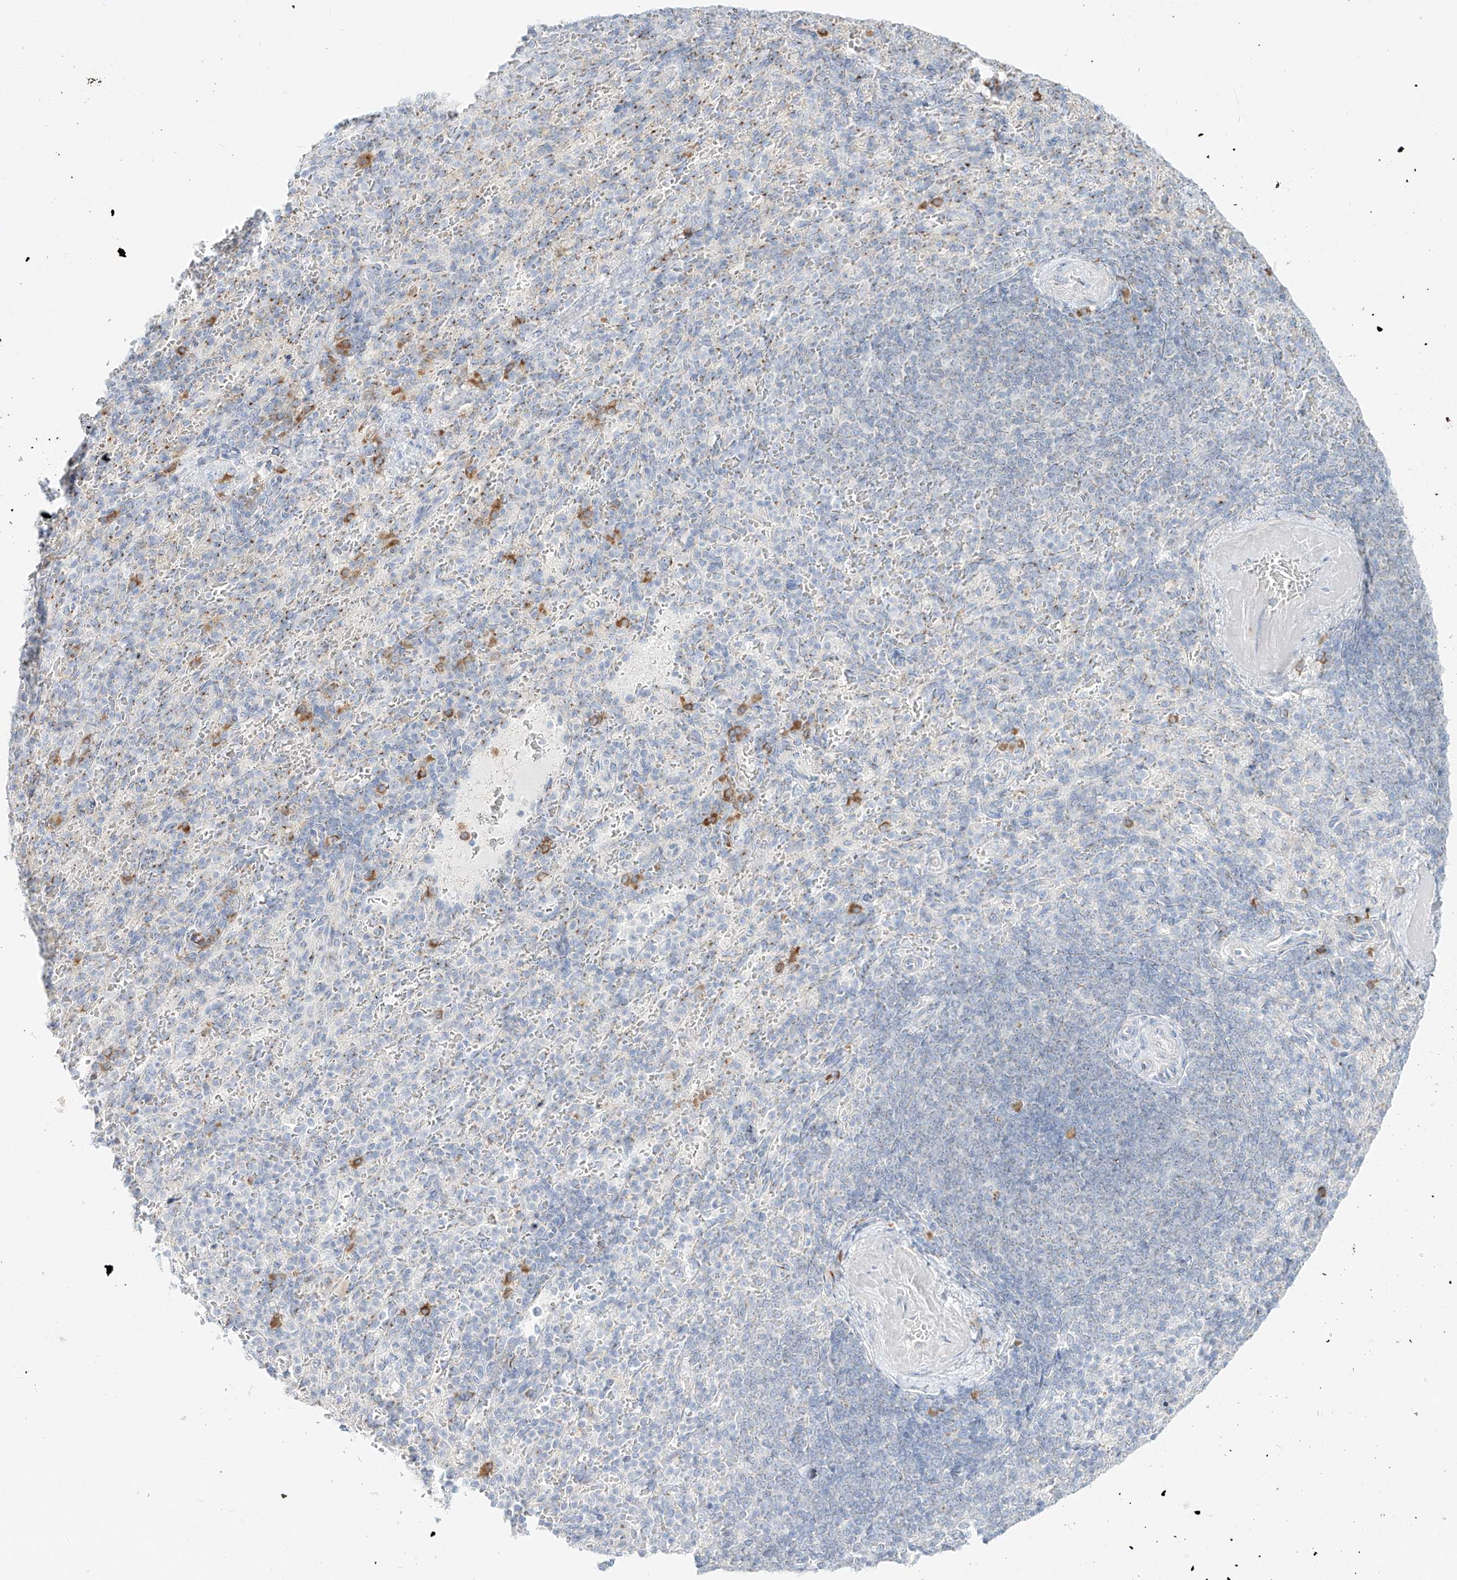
{"staining": {"intensity": "moderate", "quantity": "<25%", "location": "cytoplasmic/membranous"}, "tissue": "spleen", "cell_type": "Cells in red pulp", "image_type": "normal", "snomed": [{"axis": "morphology", "description": "Normal tissue, NOS"}, {"axis": "topography", "description": "Spleen"}], "caption": "IHC of benign human spleen exhibits low levels of moderate cytoplasmic/membranous staining in approximately <25% of cells in red pulp.", "gene": "BSDC1", "patient": {"sex": "female", "age": 74}}